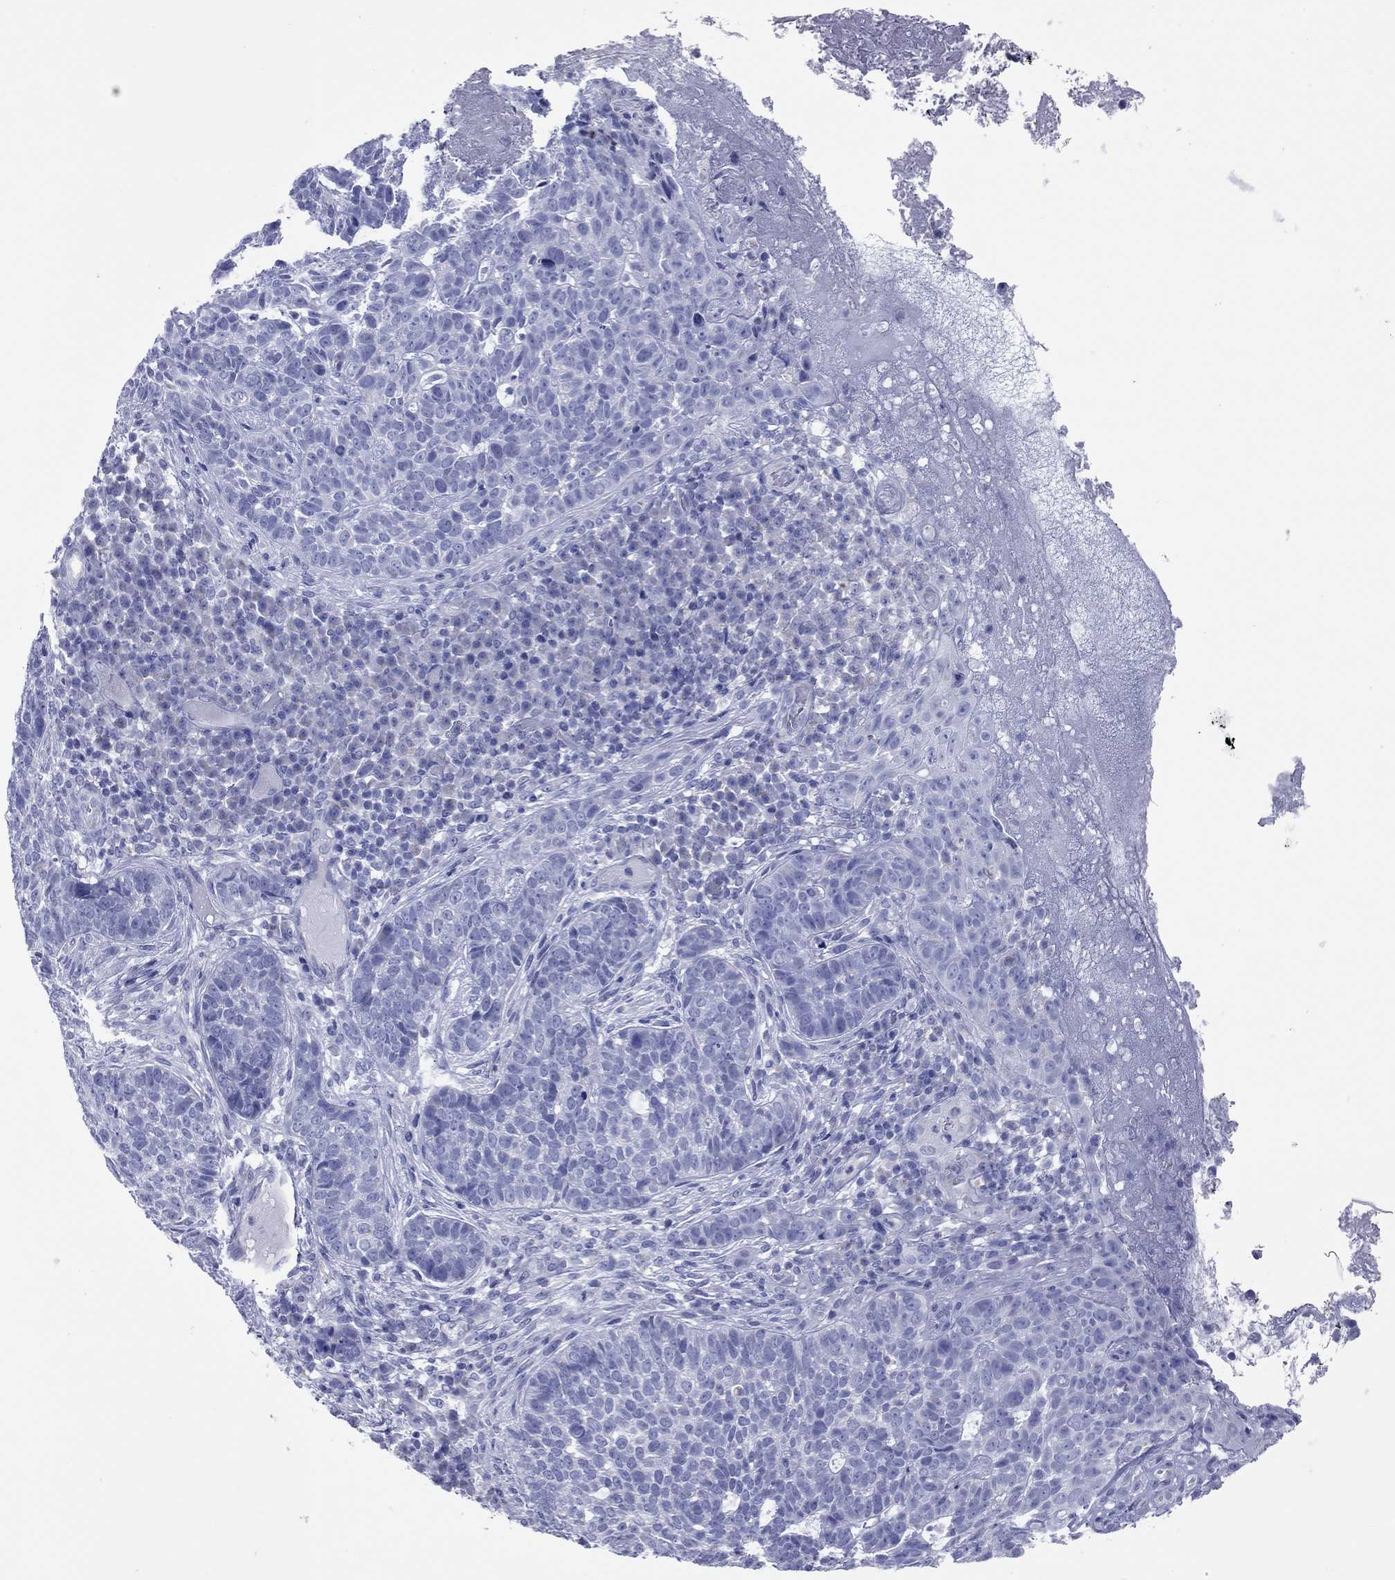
{"staining": {"intensity": "negative", "quantity": "none", "location": "none"}, "tissue": "skin cancer", "cell_type": "Tumor cells", "image_type": "cancer", "snomed": [{"axis": "morphology", "description": "Basal cell carcinoma"}, {"axis": "topography", "description": "Skin"}], "caption": "High power microscopy histopathology image of an IHC image of skin basal cell carcinoma, revealing no significant expression in tumor cells.", "gene": "VSIG10", "patient": {"sex": "female", "age": 69}}